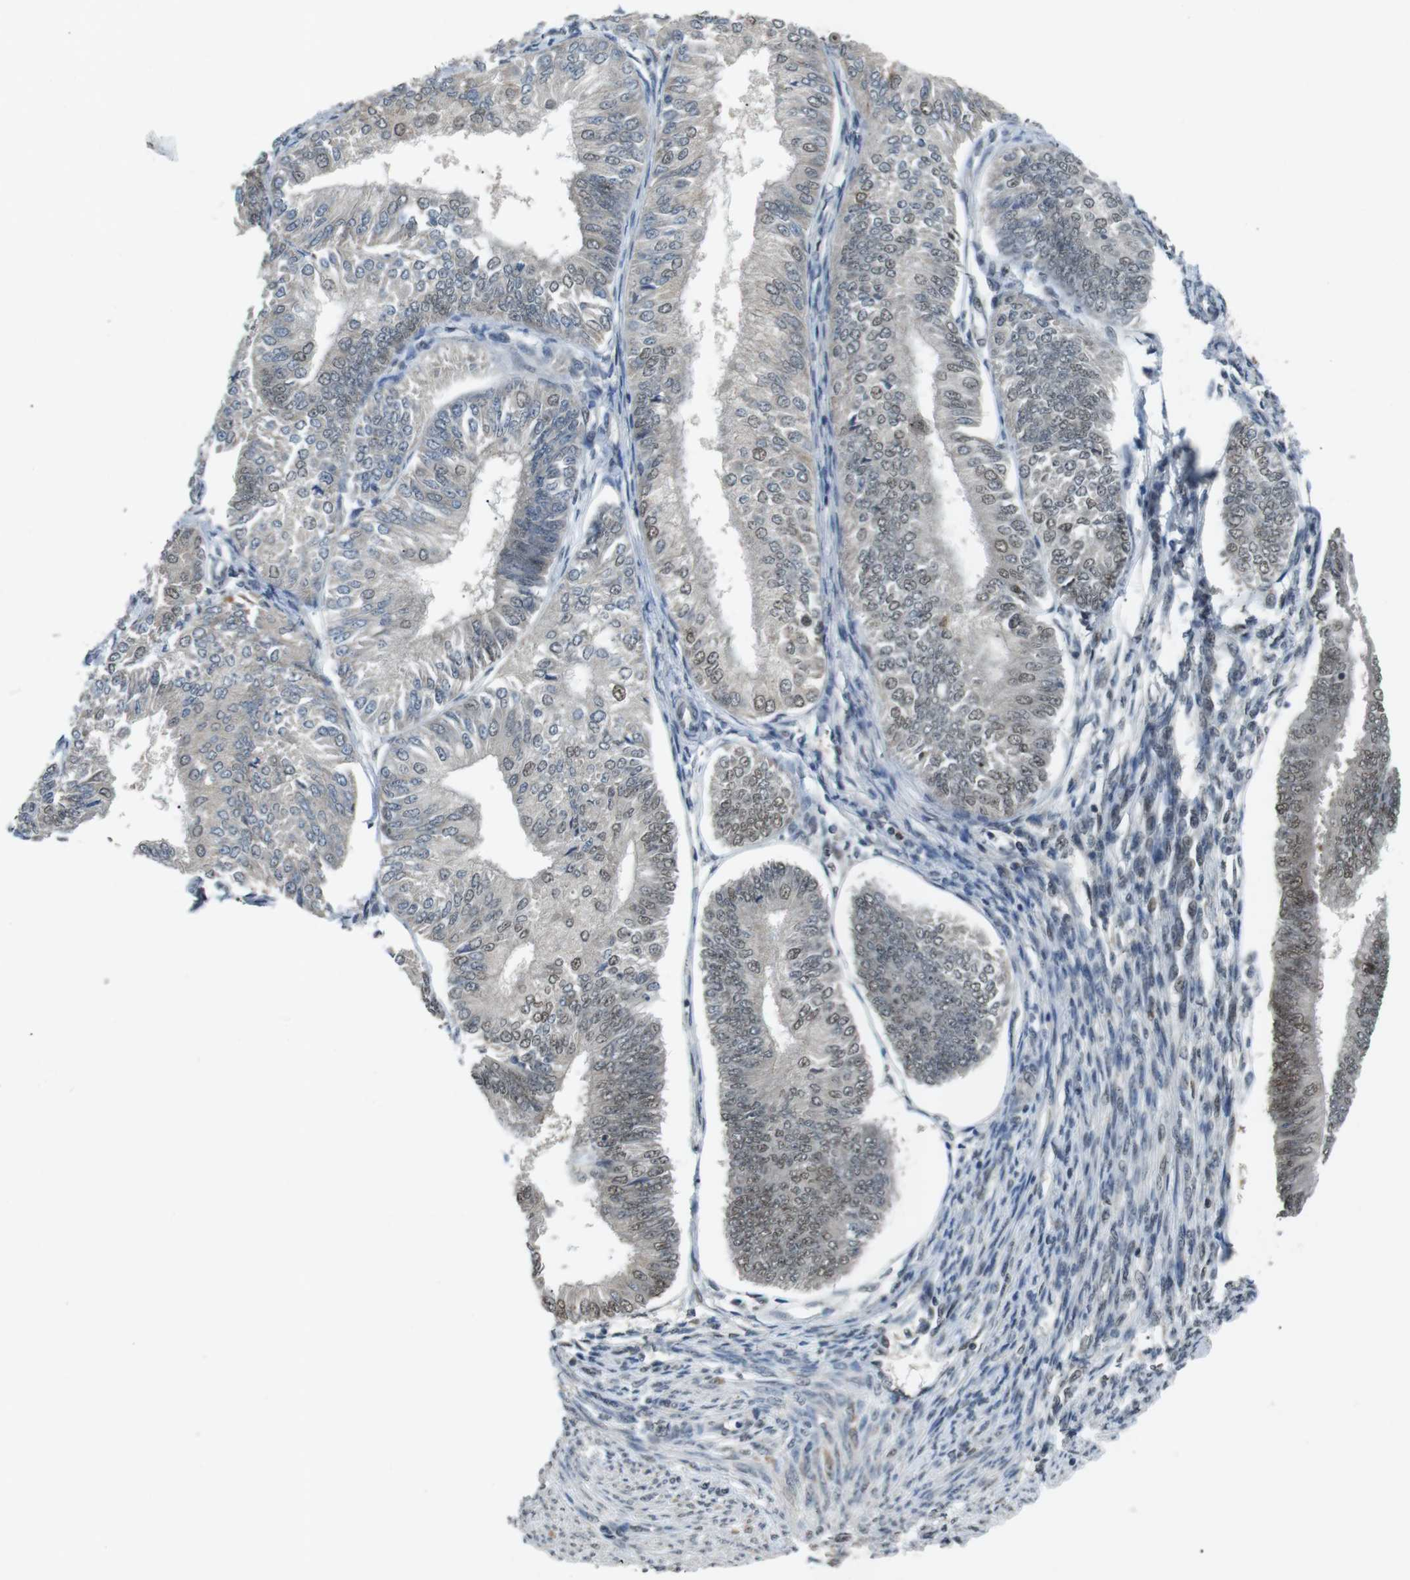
{"staining": {"intensity": "weak", "quantity": "25%-75%", "location": "nuclear"}, "tissue": "endometrial cancer", "cell_type": "Tumor cells", "image_type": "cancer", "snomed": [{"axis": "morphology", "description": "Adenocarcinoma, NOS"}, {"axis": "topography", "description": "Endometrium"}], "caption": "This micrograph shows endometrial cancer (adenocarcinoma) stained with IHC to label a protein in brown. The nuclear of tumor cells show weak positivity for the protein. Nuclei are counter-stained blue.", "gene": "ORAI3", "patient": {"sex": "female", "age": 58}}